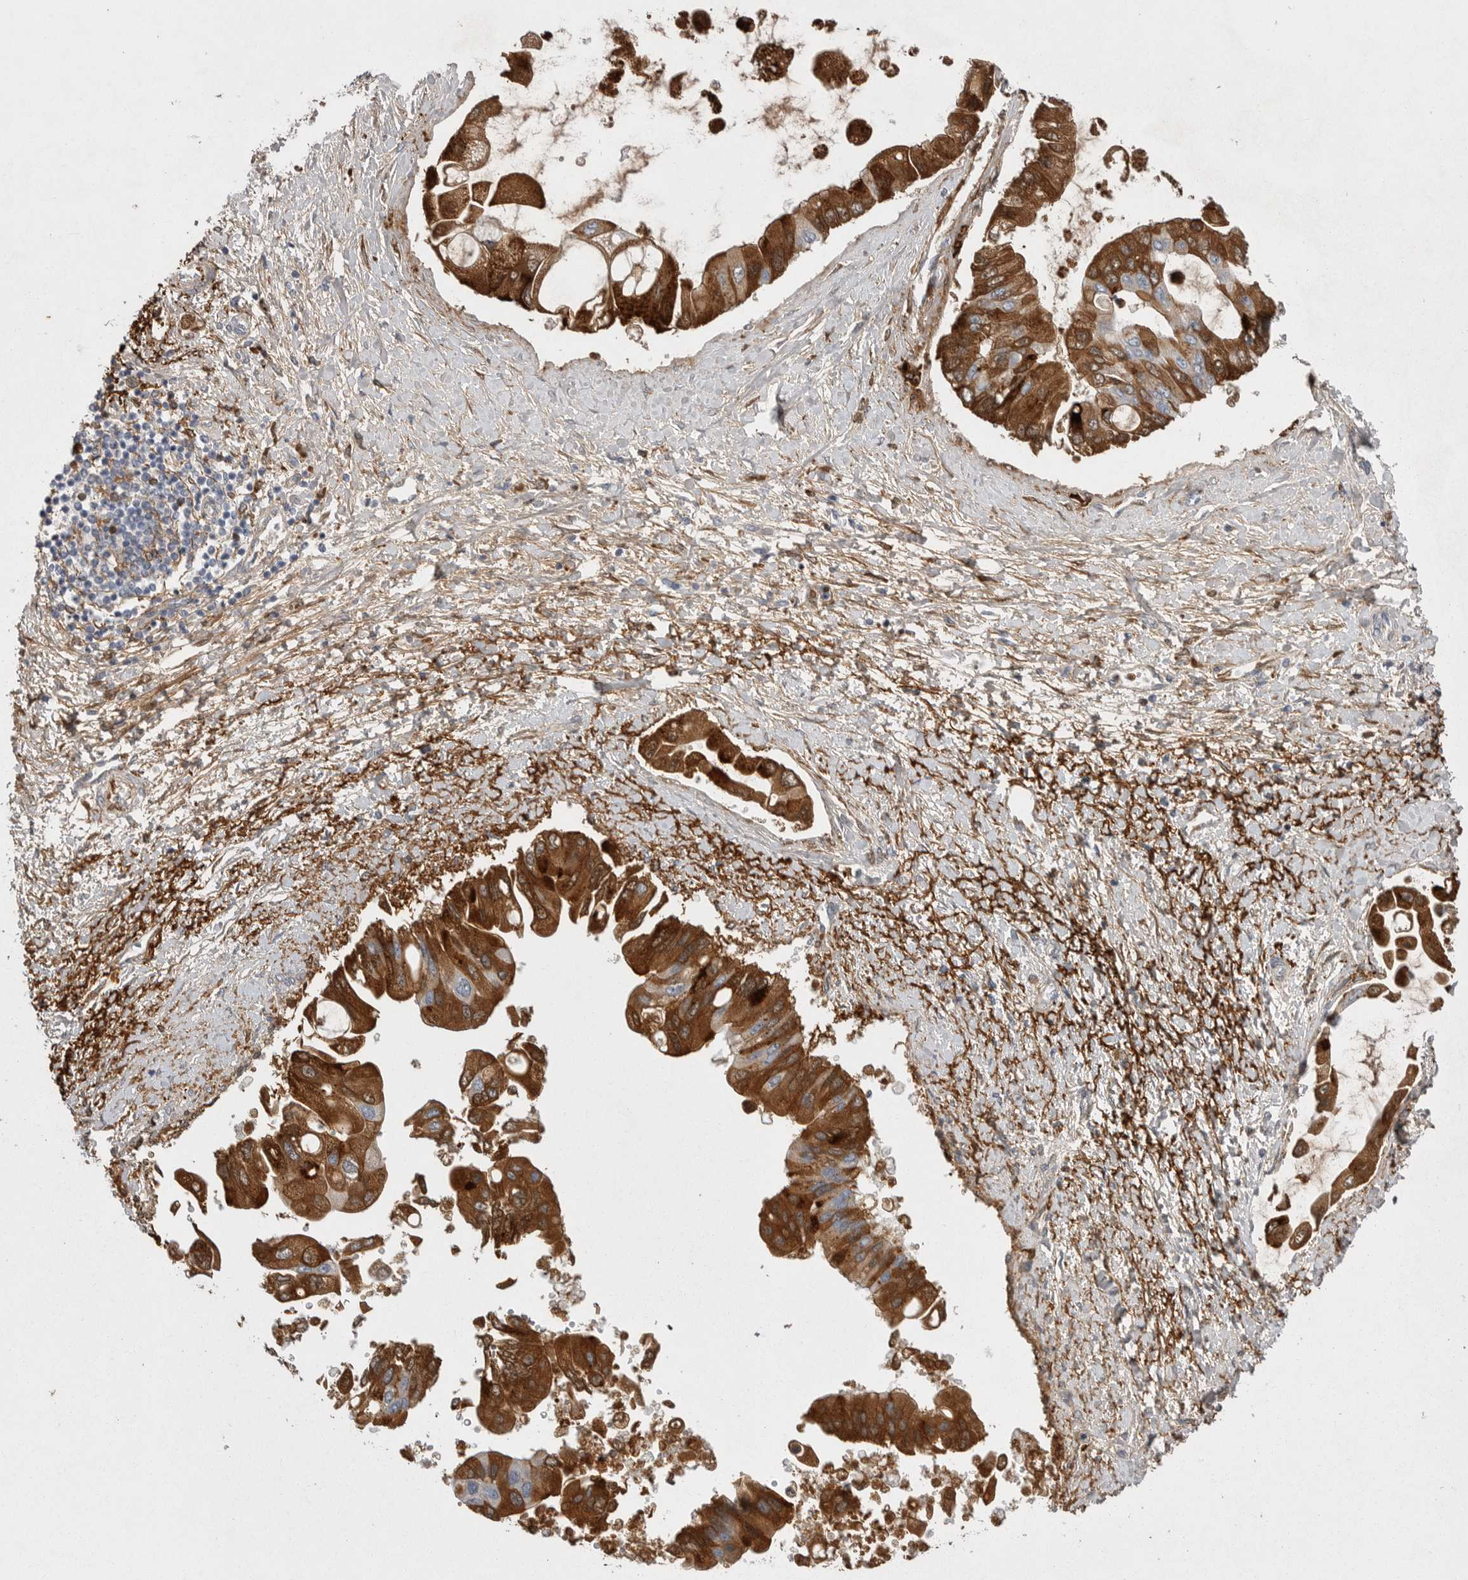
{"staining": {"intensity": "strong", "quantity": ">75%", "location": "cytoplasmic/membranous"}, "tissue": "liver cancer", "cell_type": "Tumor cells", "image_type": "cancer", "snomed": [{"axis": "morphology", "description": "Cholangiocarcinoma"}, {"axis": "topography", "description": "Liver"}], "caption": "This photomicrograph displays liver cancer (cholangiocarcinoma) stained with immunohistochemistry (IHC) to label a protein in brown. The cytoplasmic/membranous of tumor cells show strong positivity for the protein. Nuclei are counter-stained blue.", "gene": "CRP", "patient": {"sex": "male", "age": 50}}